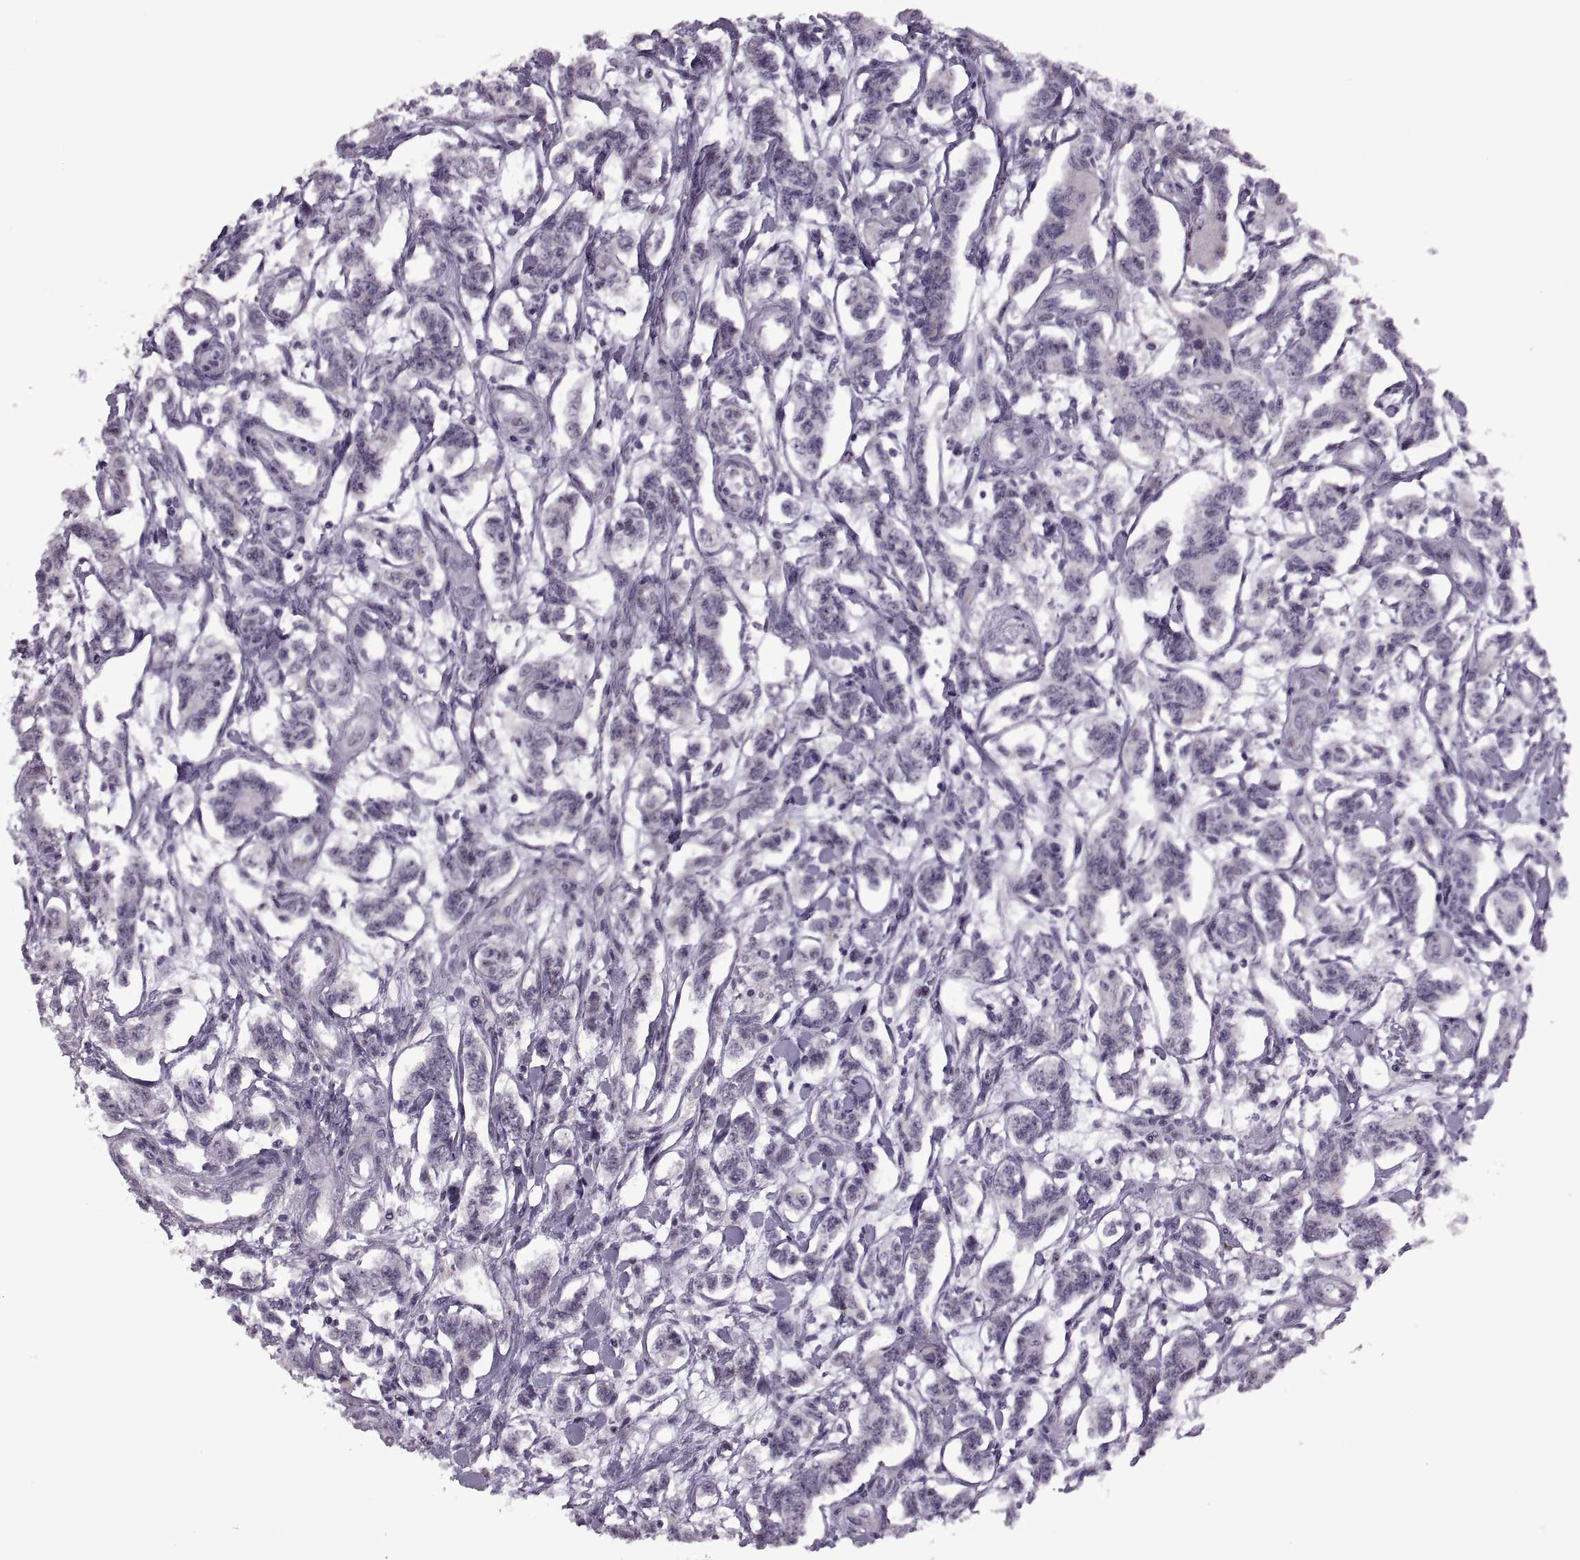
{"staining": {"intensity": "negative", "quantity": "none", "location": "none"}, "tissue": "carcinoid", "cell_type": "Tumor cells", "image_type": "cancer", "snomed": [{"axis": "morphology", "description": "Carcinoid, malignant, NOS"}, {"axis": "topography", "description": "Kidney"}], "caption": "The micrograph exhibits no staining of tumor cells in malignant carcinoid.", "gene": "PRSS37", "patient": {"sex": "female", "age": 41}}